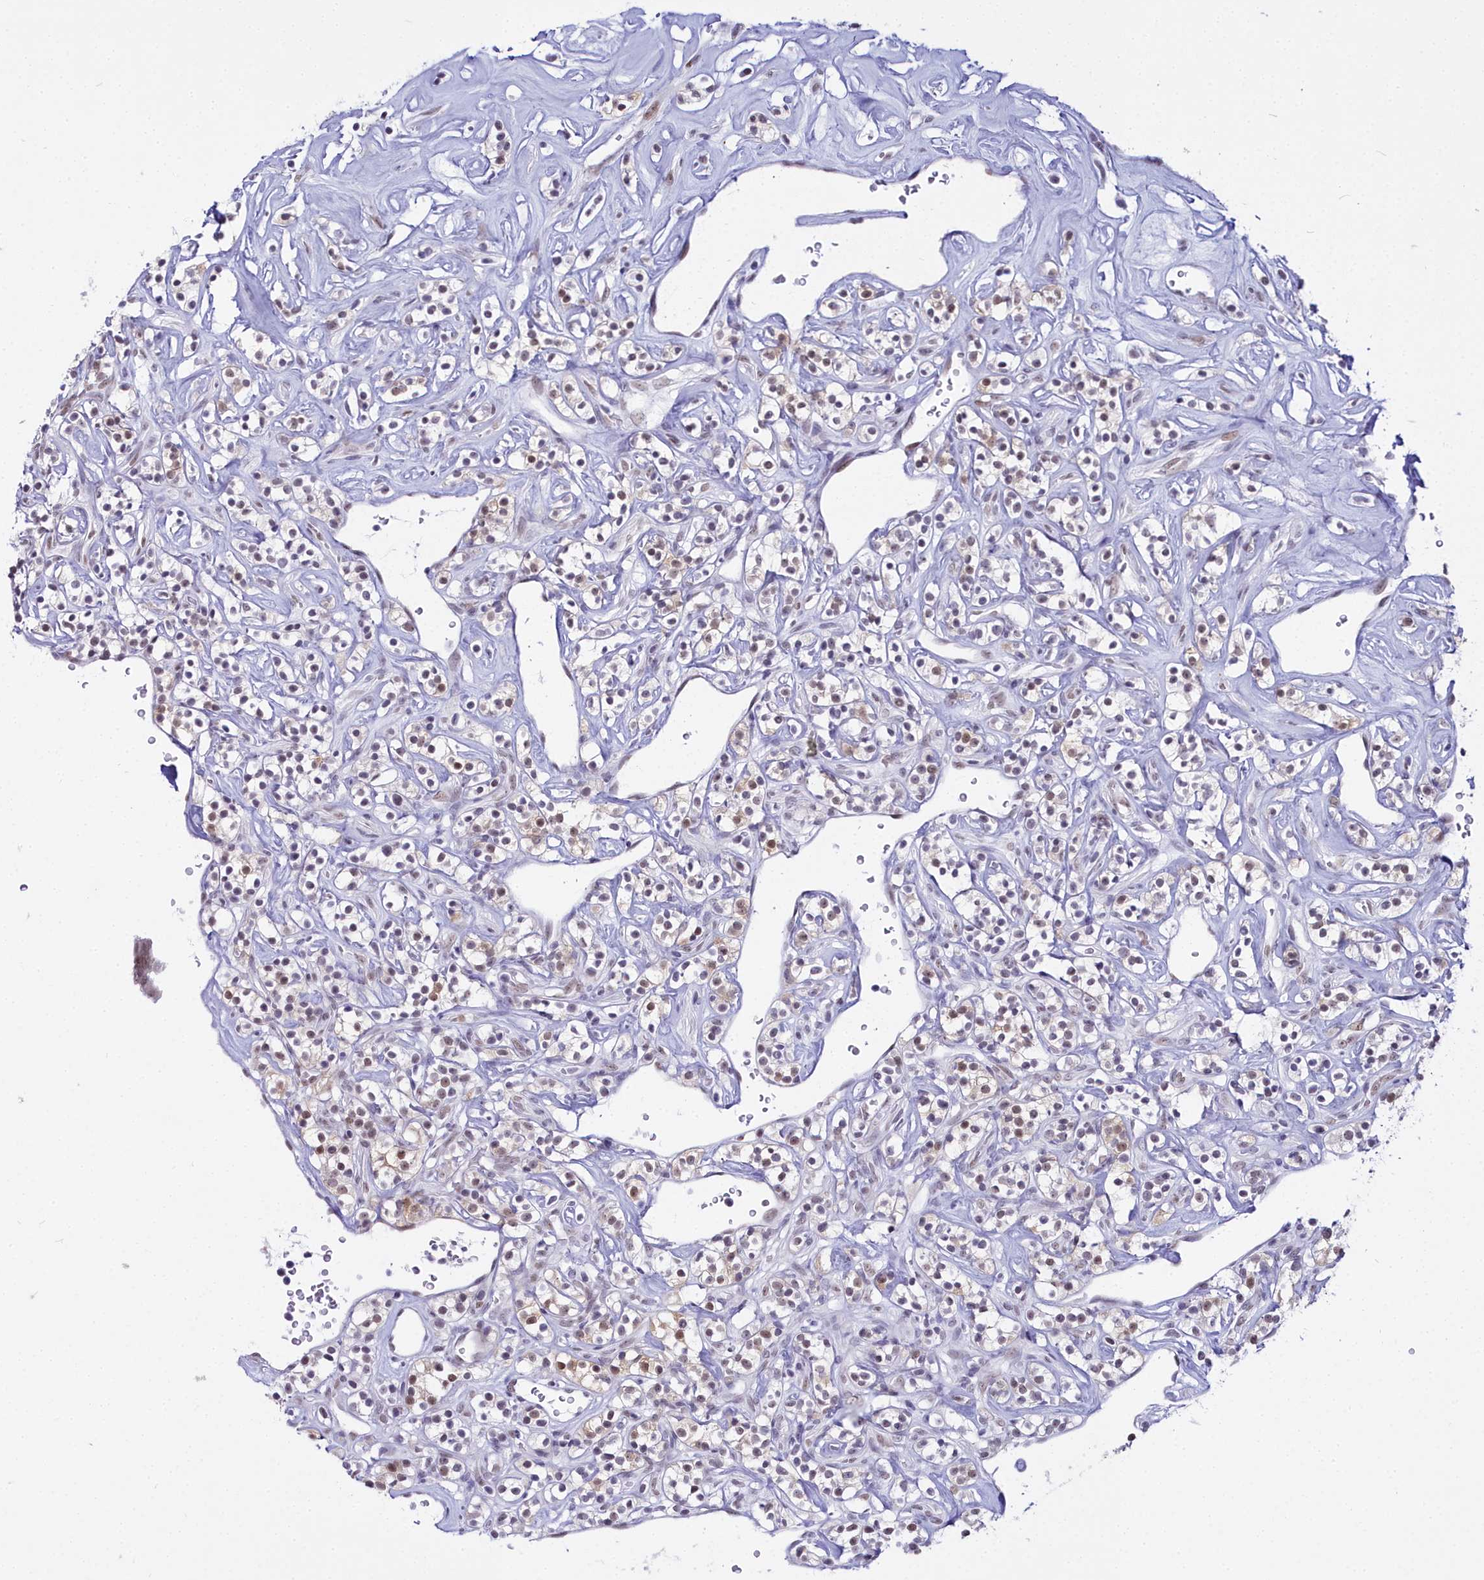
{"staining": {"intensity": "moderate", "quantity": "<25%", "location": "cytoplasmic/membranous,nuclear"}, "tissue": "renal cancer", "cell_type": "Tumor cells", "image_type": "cancer", "snomed": [{"axis": "morphology", "description": "Adenocarcinoma, NOS"}, {"axis": "topography", "description": "Kidney"}], "caption": "Human renal cancer (adenocarcinoma) stained for a protein (brown) displays moderate cytoplasmic/membranous and nuclear positive expression in about <25% of tumor cells.", "gene": "RBM12", "patient": {"sex": "male", "age": 77}}